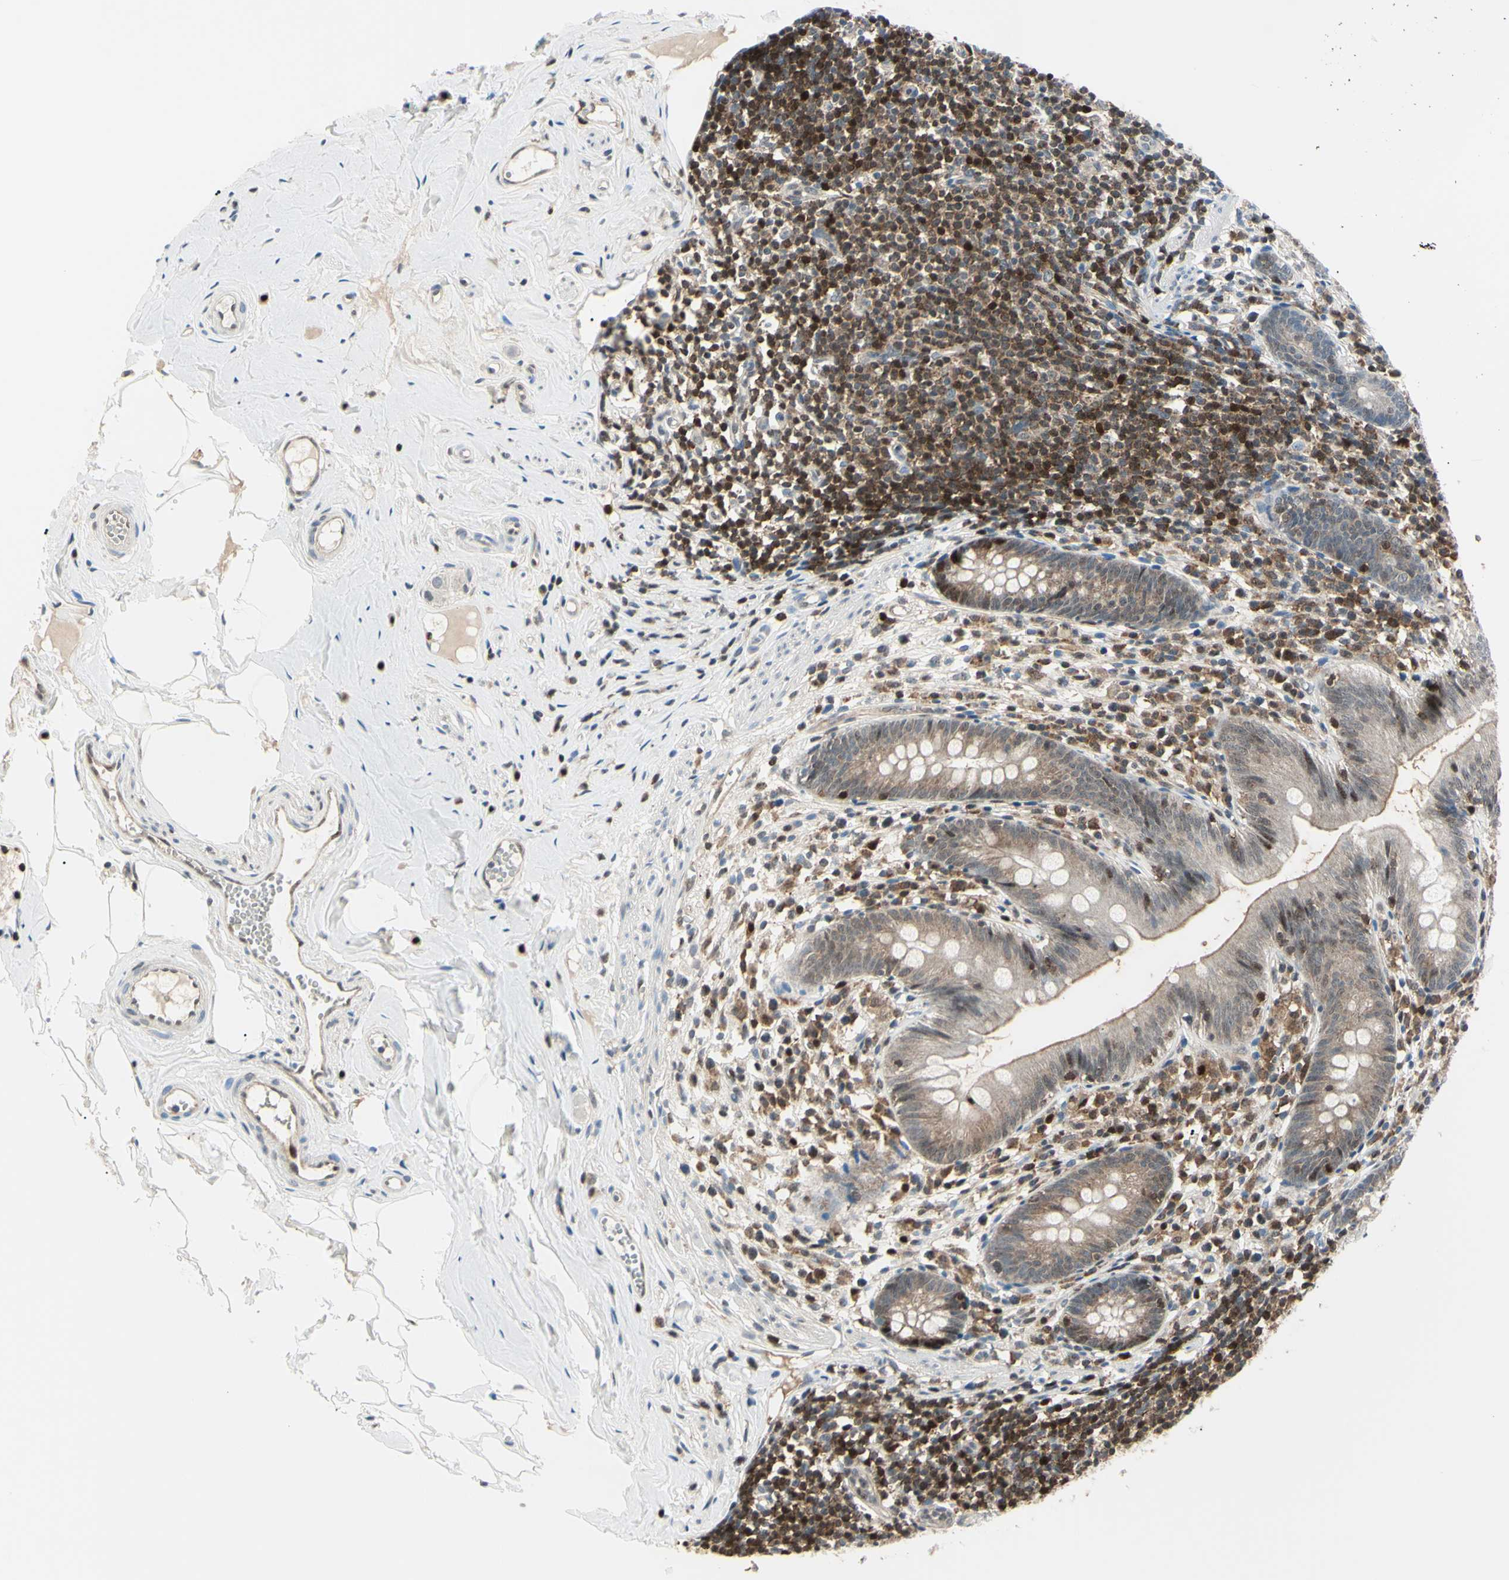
{"staining": {"intensity": "weak", "quantity": ">75%", "location": "cytoplasmic/membranous"}, "tissue": "appendix", "cell_type": "Glandular cells", "image_type": "normal", "snomed": [{"axis": "morphology", "description": "Normal tissue, NOS"}, {"axis": "topography", "description": "Appendix"}], "caption": "A brown stain shows weak cytoplasmic/membranous positivity of a protein in glandular cells of normal appendix. The staining is performed using DAB (3,3'-diaminobenzidine) brown chromogen to label protein expression. The nuclei are counter-stained blue using hematoxylin.", "gene": "PGK1", "patient": {"sex": "male", "age": 52}}